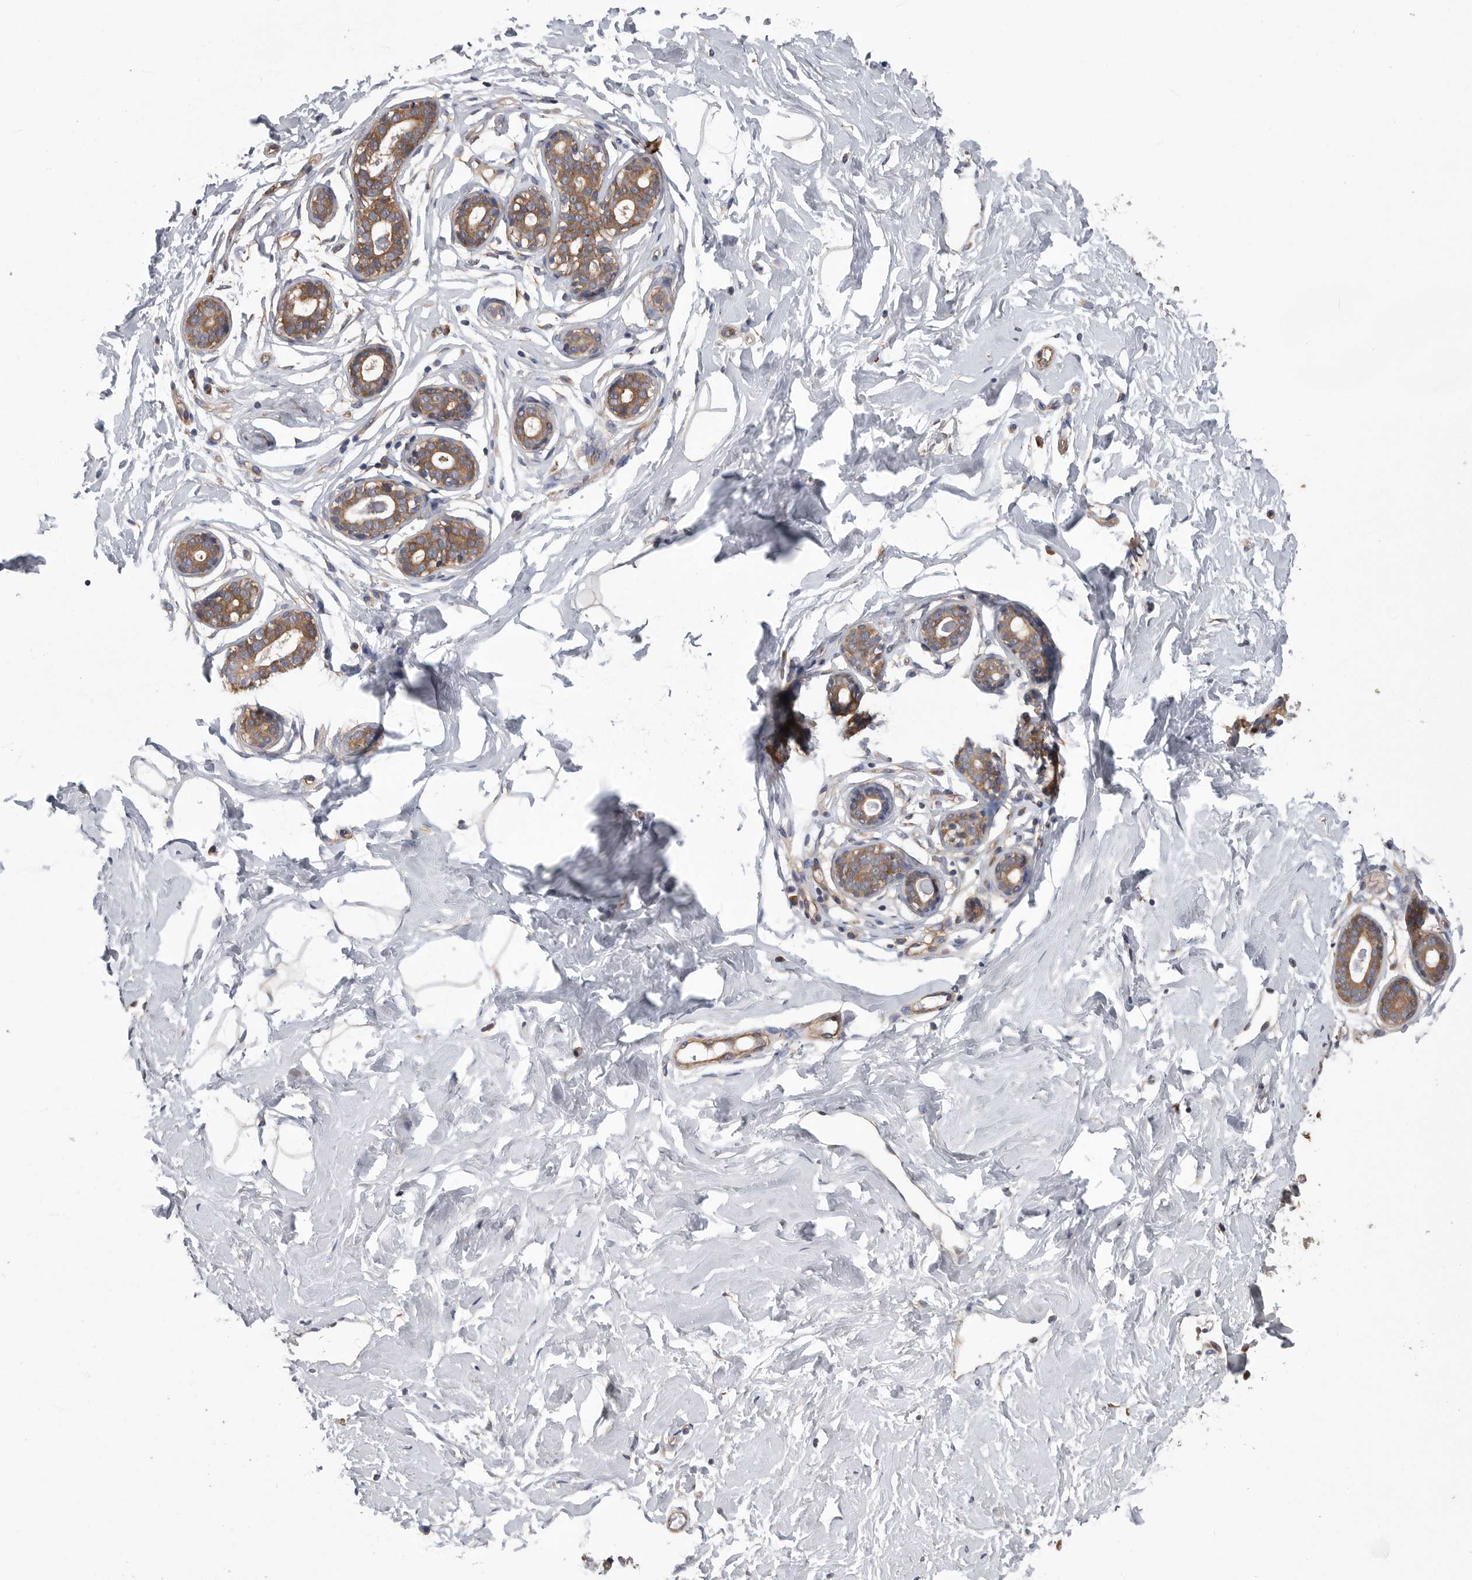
{"staining": {"intensity": "negative", "quantity": "none", "location": "none"}, "tissue": "breast", "cell_type": "Adipocytes", "image_type": "normal", "snomed": [{"axis": "morphology", "description": "Normal tissue, NOS"}, {"axis": "morphology", "description": "Adenoma, NOS"}, {"axis": "topography", "description": "Breast"}], "caption": "DAB (3,3'-diaminobenzidine) immunohistochemical staining of unremarkable human breast reveals no significant staining in adipocytes.", "gene": "OXR1", "patient": {"sex": "female", "age": 23}}